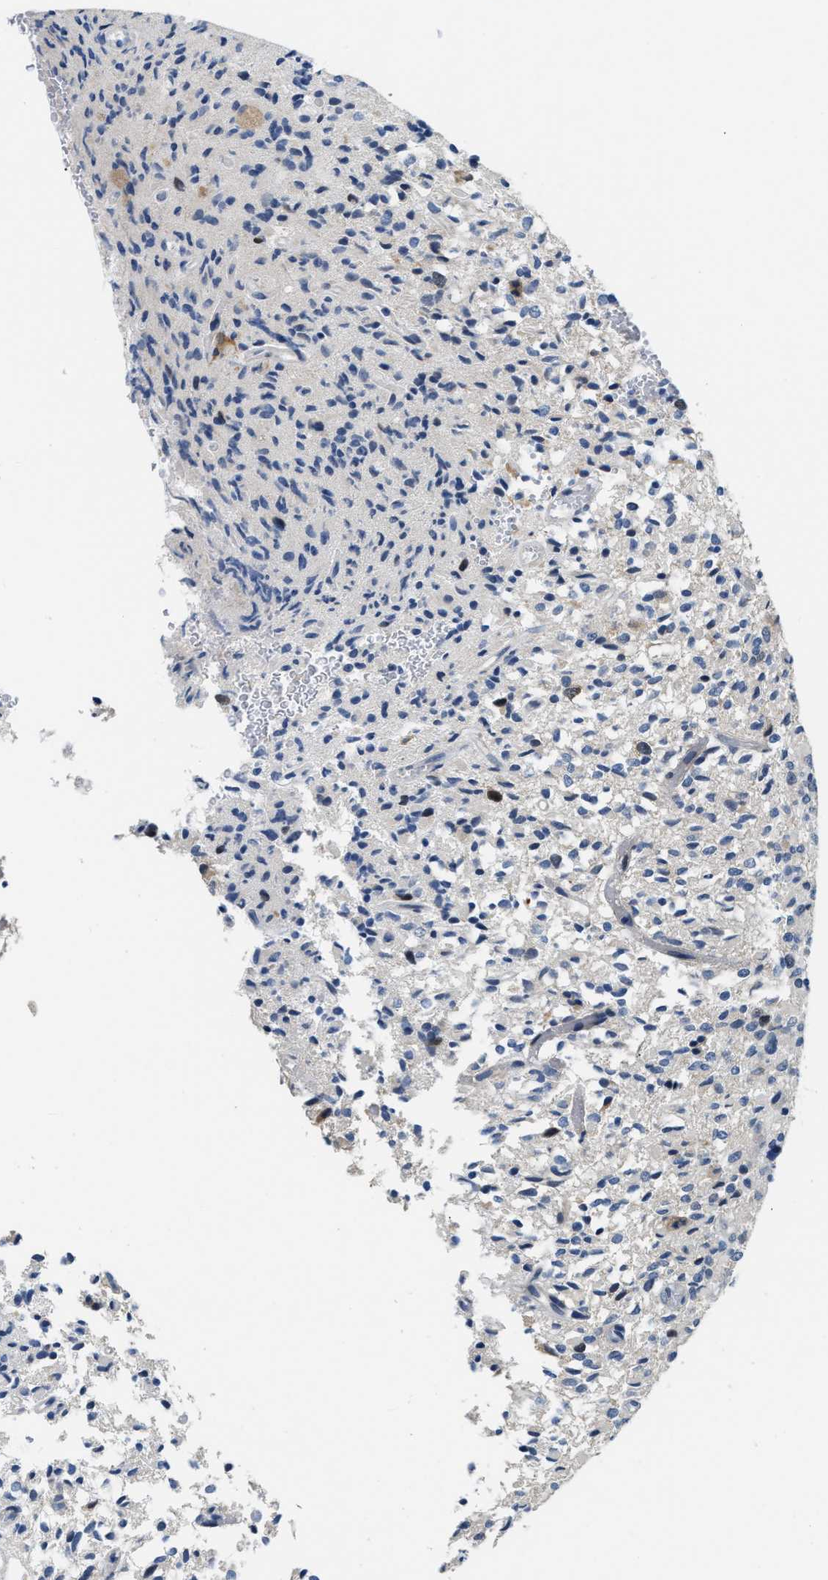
{"staining": {"intensity": "weak", "quantity": "<25%", "location": "cytoplasmic/membranous"}, "tissue": "glioma", "cell_type": "Tumor cells", "image_type": "cancer", "snomed": [{"axis": "morphology", "description": "Glioma, malignant, High grade"}, {"axis": "topography", "description": "Brain"}], "caption": "Immunohistochemical staining of glioma displays no significant expression in tumor cells. (DAB (3,3'-diaminobenzidine) immunohistochemistry with hematoxylin counter stain).", "gene": "CLGN", "patient": {"sex": "male", "age": 71}}